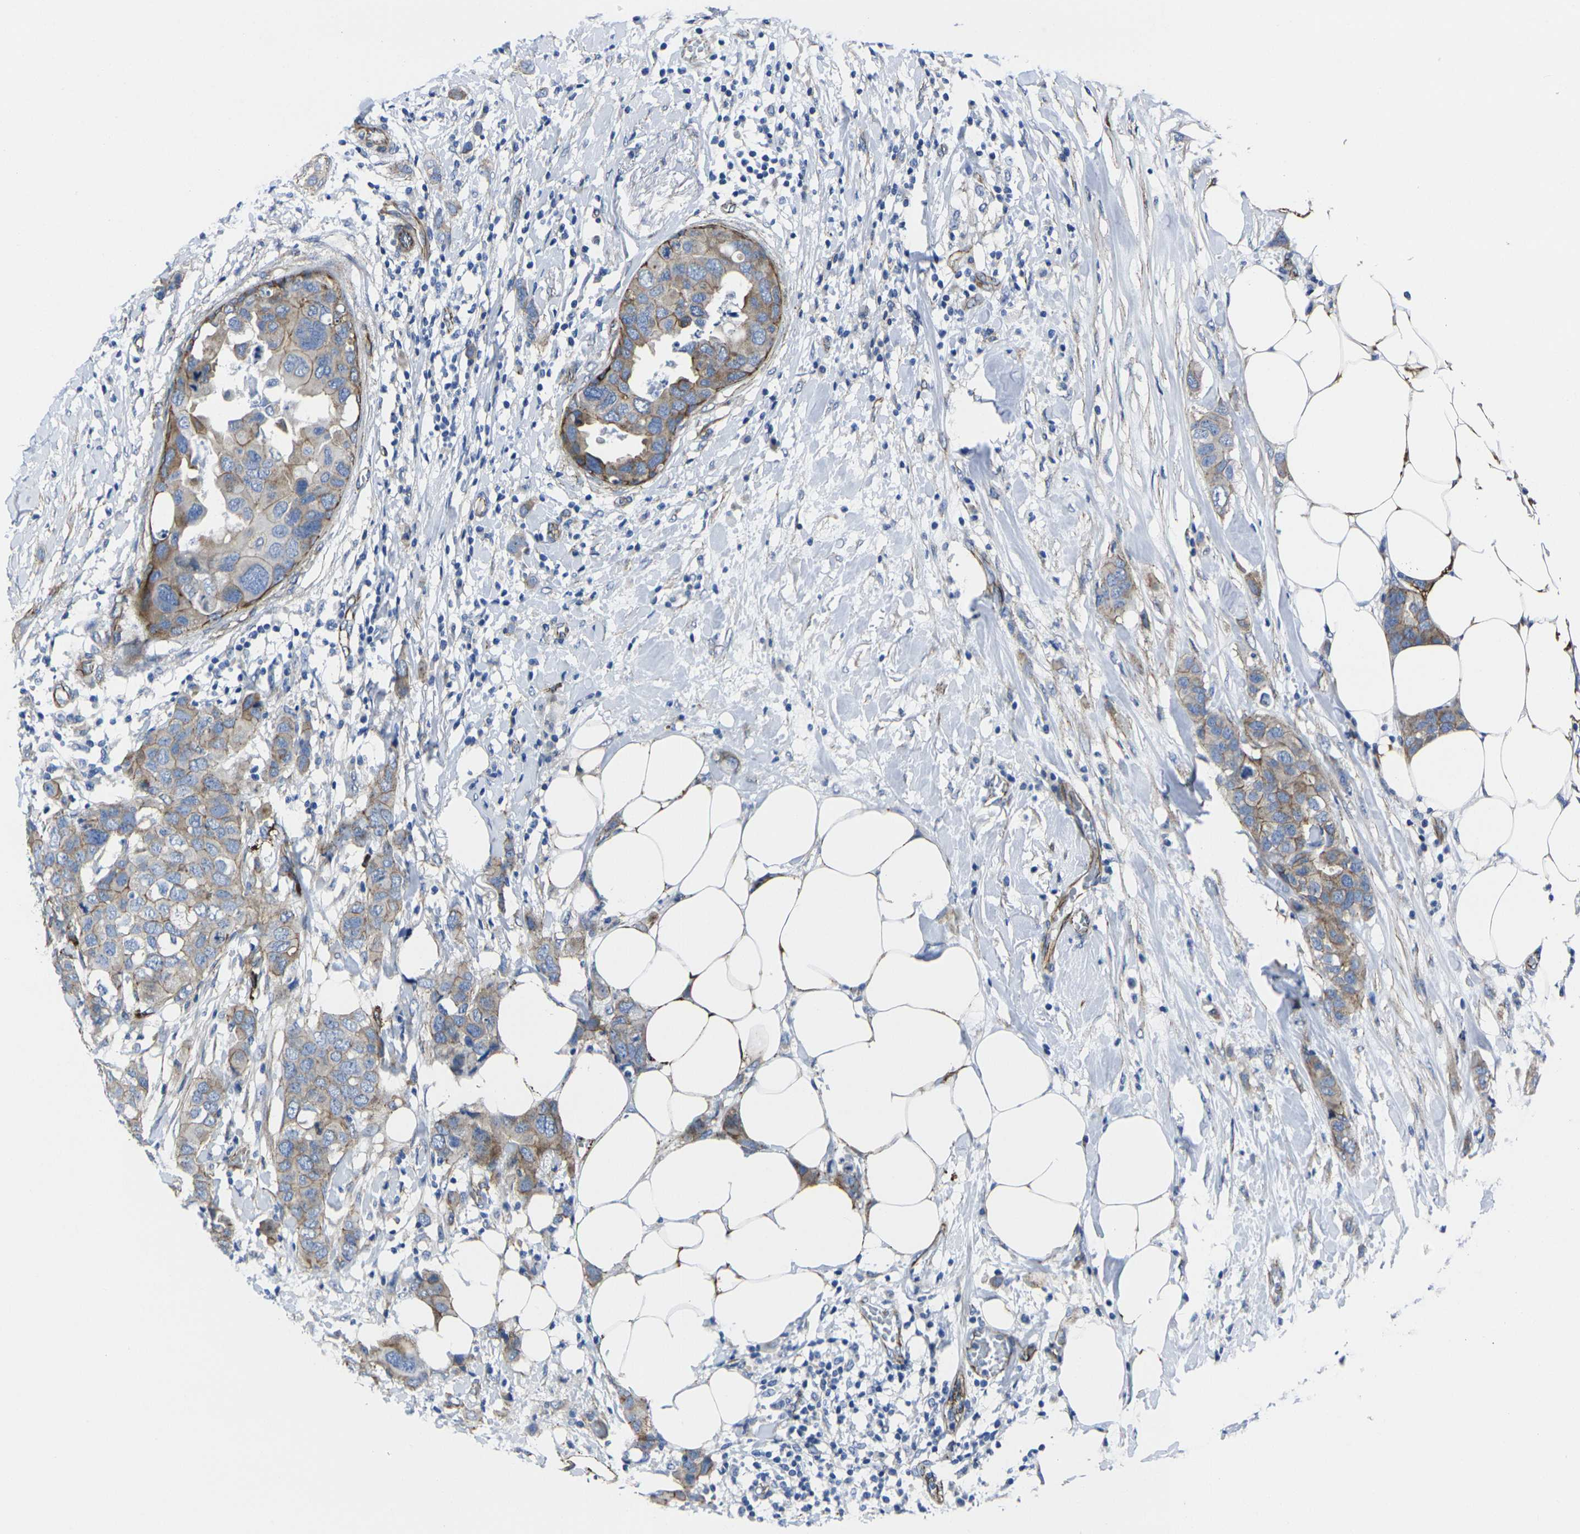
{"staining": {"intensity": "weak", "quantity": "25%-75%", "location": "cytoplasmic/membranous"}, "tissue": "breast cancer", "cell_type": "Tumor cells", "image_type": "cancer", "snomed": [{"axis": "morphology", "description": "Normal tissue, NOS"}, {"axis": "morphology", "description": "Duct carcinoma"}, {"axis": "topography", "description": "Breast"}], "caption": "This histopathology image displays breast cancer stained with immunohistochemistry to label a protein in brown. The cytoplasmic/membranous of tumor cells show weak positivity for the protein. Nuclei are counter-stained blue.", "gene": "NUMB", "patient": {"sex": "female", "age": 50}}